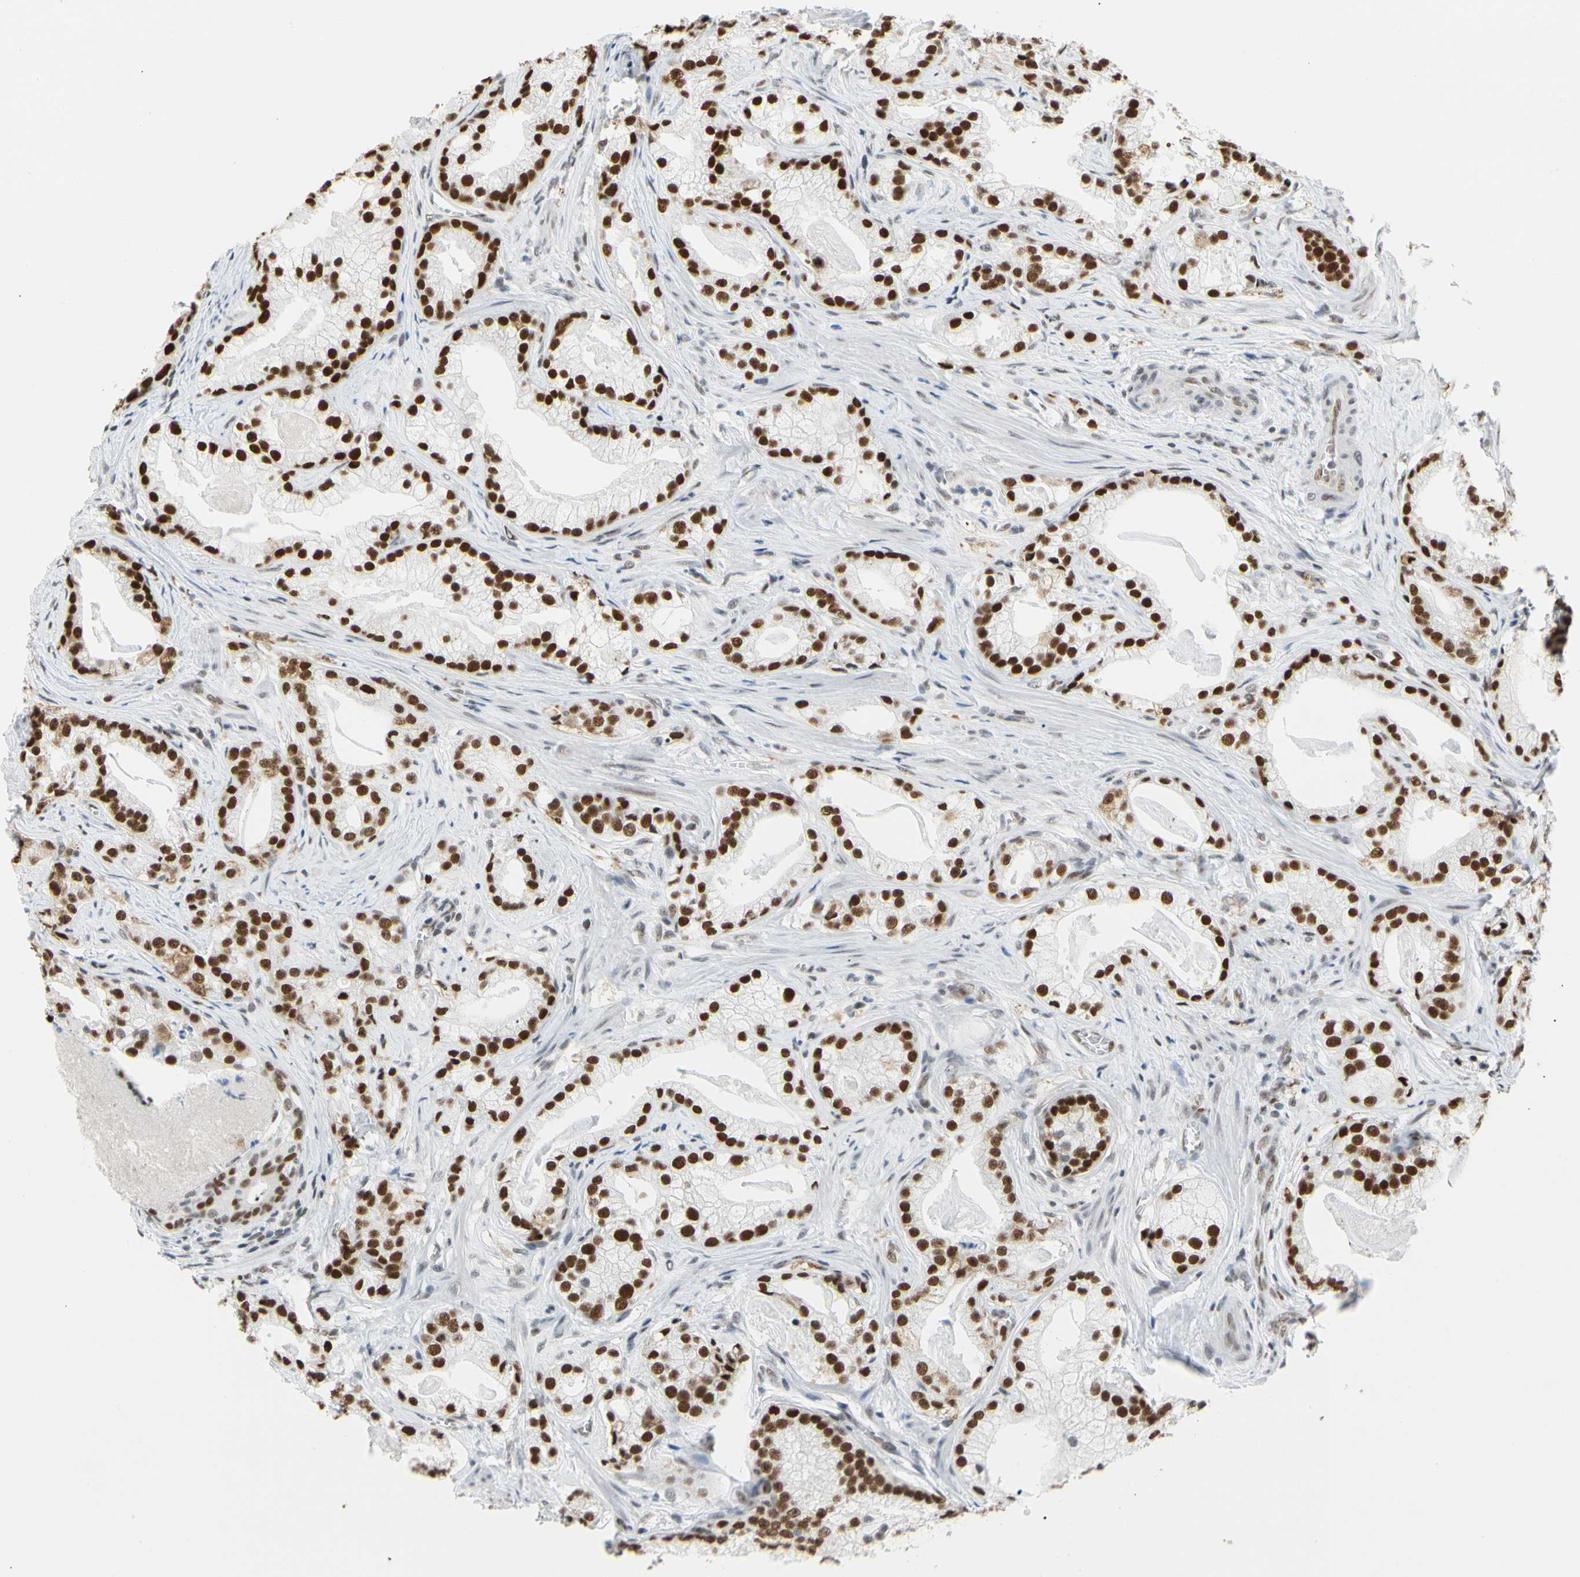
{"staining": {"intensity": "strong", "quantity": ">75%", "location": "nuclear"}, "tissue": "prostate cancer", "cell_type": "Tumor cells", "image_type": "cancer", "snomed": [{"axis": "morphology", "description": "Adenocarcinoma, Low grade"}, {"axis": "topography", "description": "Prostate"}], "caption": "Protein expression analysis of human prostate cancer reveals strong nuclear positivity in about >75% of tumor cells.", "gene": "ZSCAN16", "patient": {"sex": "male", "age": 59}}